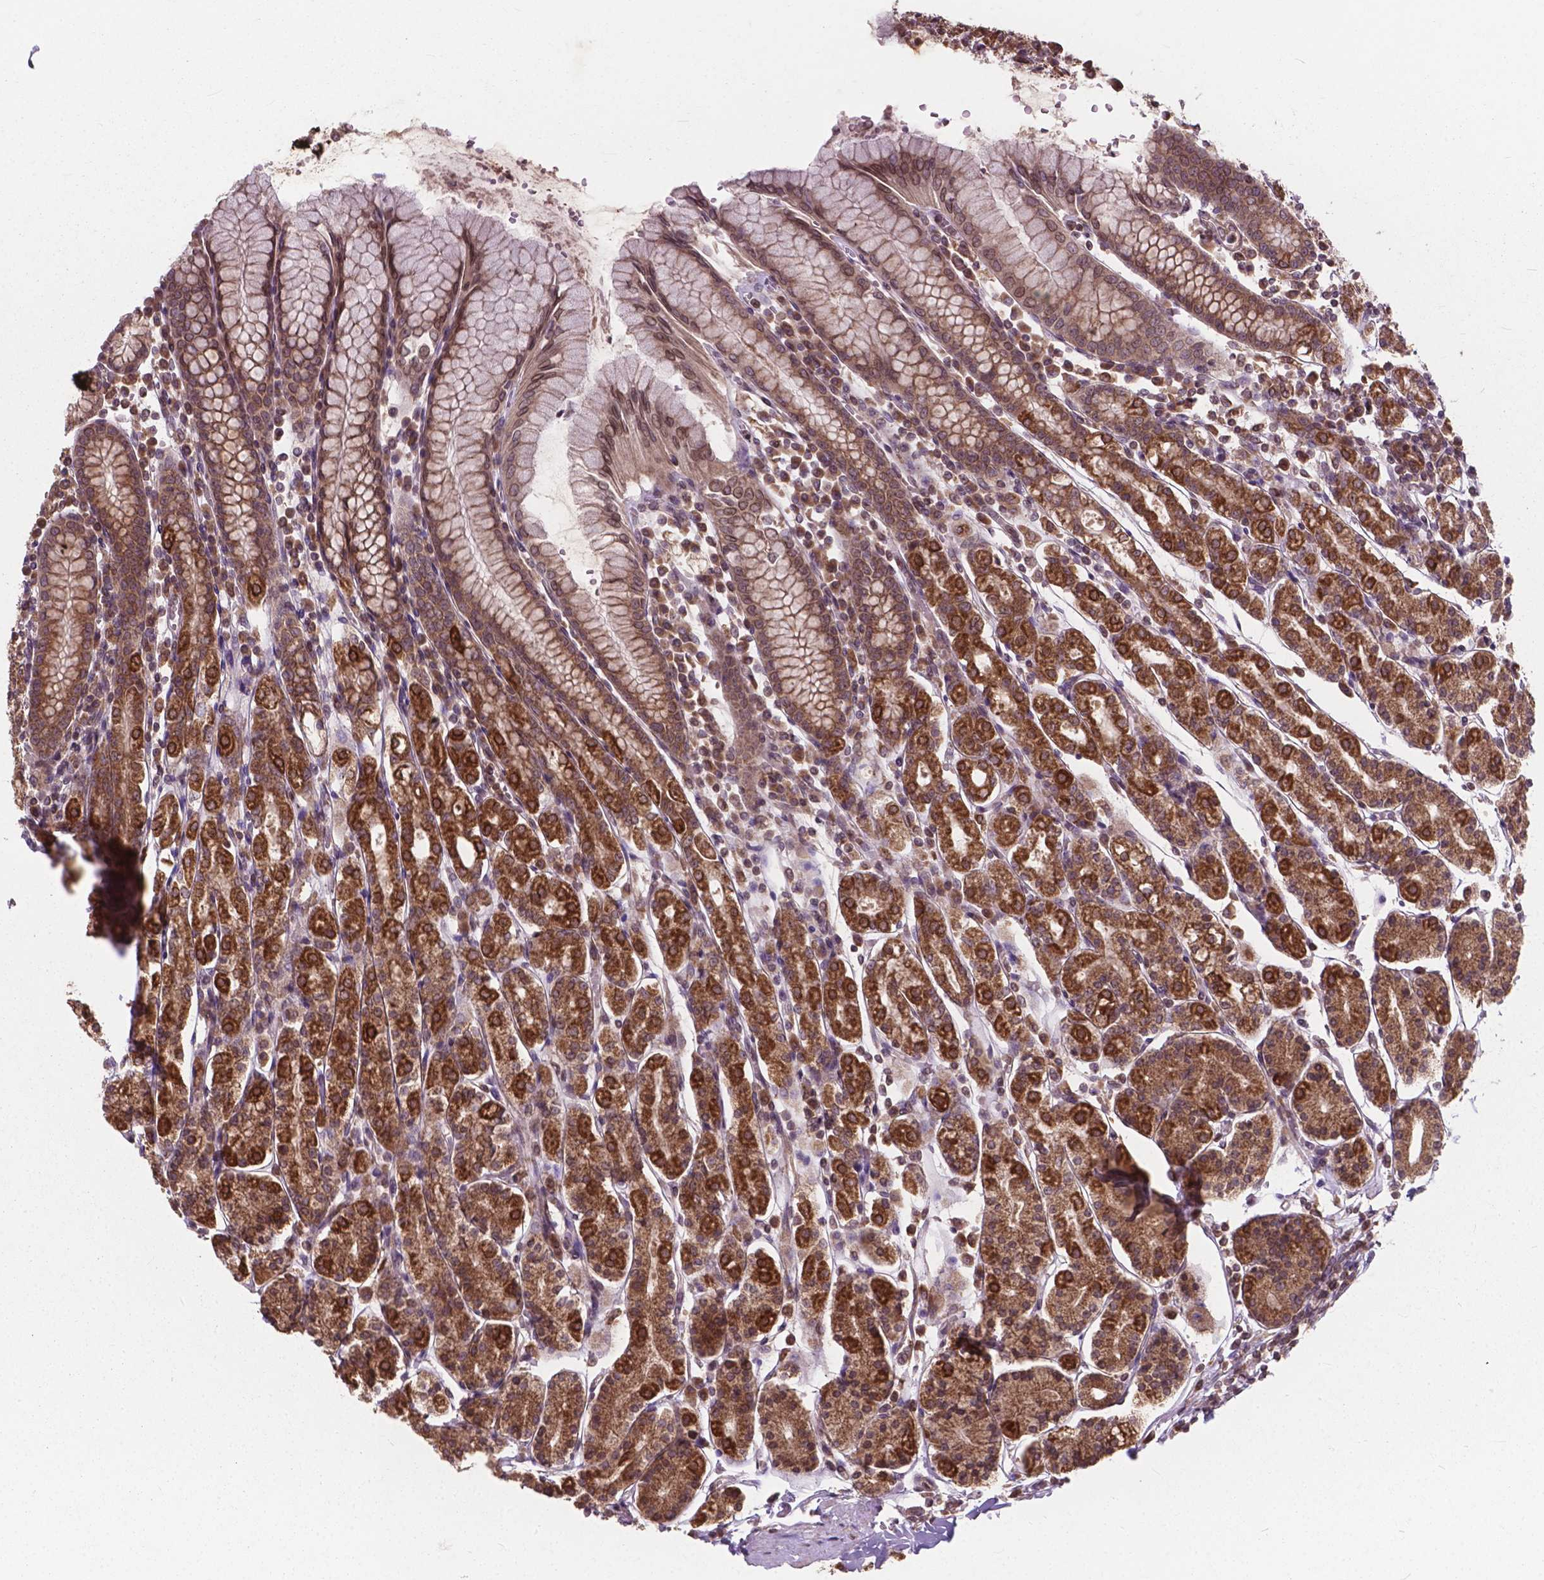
{"staining": {"intensity": "strong", "quantity": "25%-75%", "location": "cytoplasmic/membranous"}, "tissue": "stomach", "cell_type": "Glandular cells", "image_type": "normal", "snomed": [{"axis": "morphology", "description": "Normal tissue, NOS"}, {"axis": "topography", "description": "Stomach, upper"}, {"axis": "topography", "description": "Stomach"}], "caption": "Stomach stained with a brown dye exhibits strong cytoplasmic/membranous positive expression in approximately 25%-75% of glandular cells.", "gene": "MRPL33", "patient": {"sex": "male", "age": 62}}